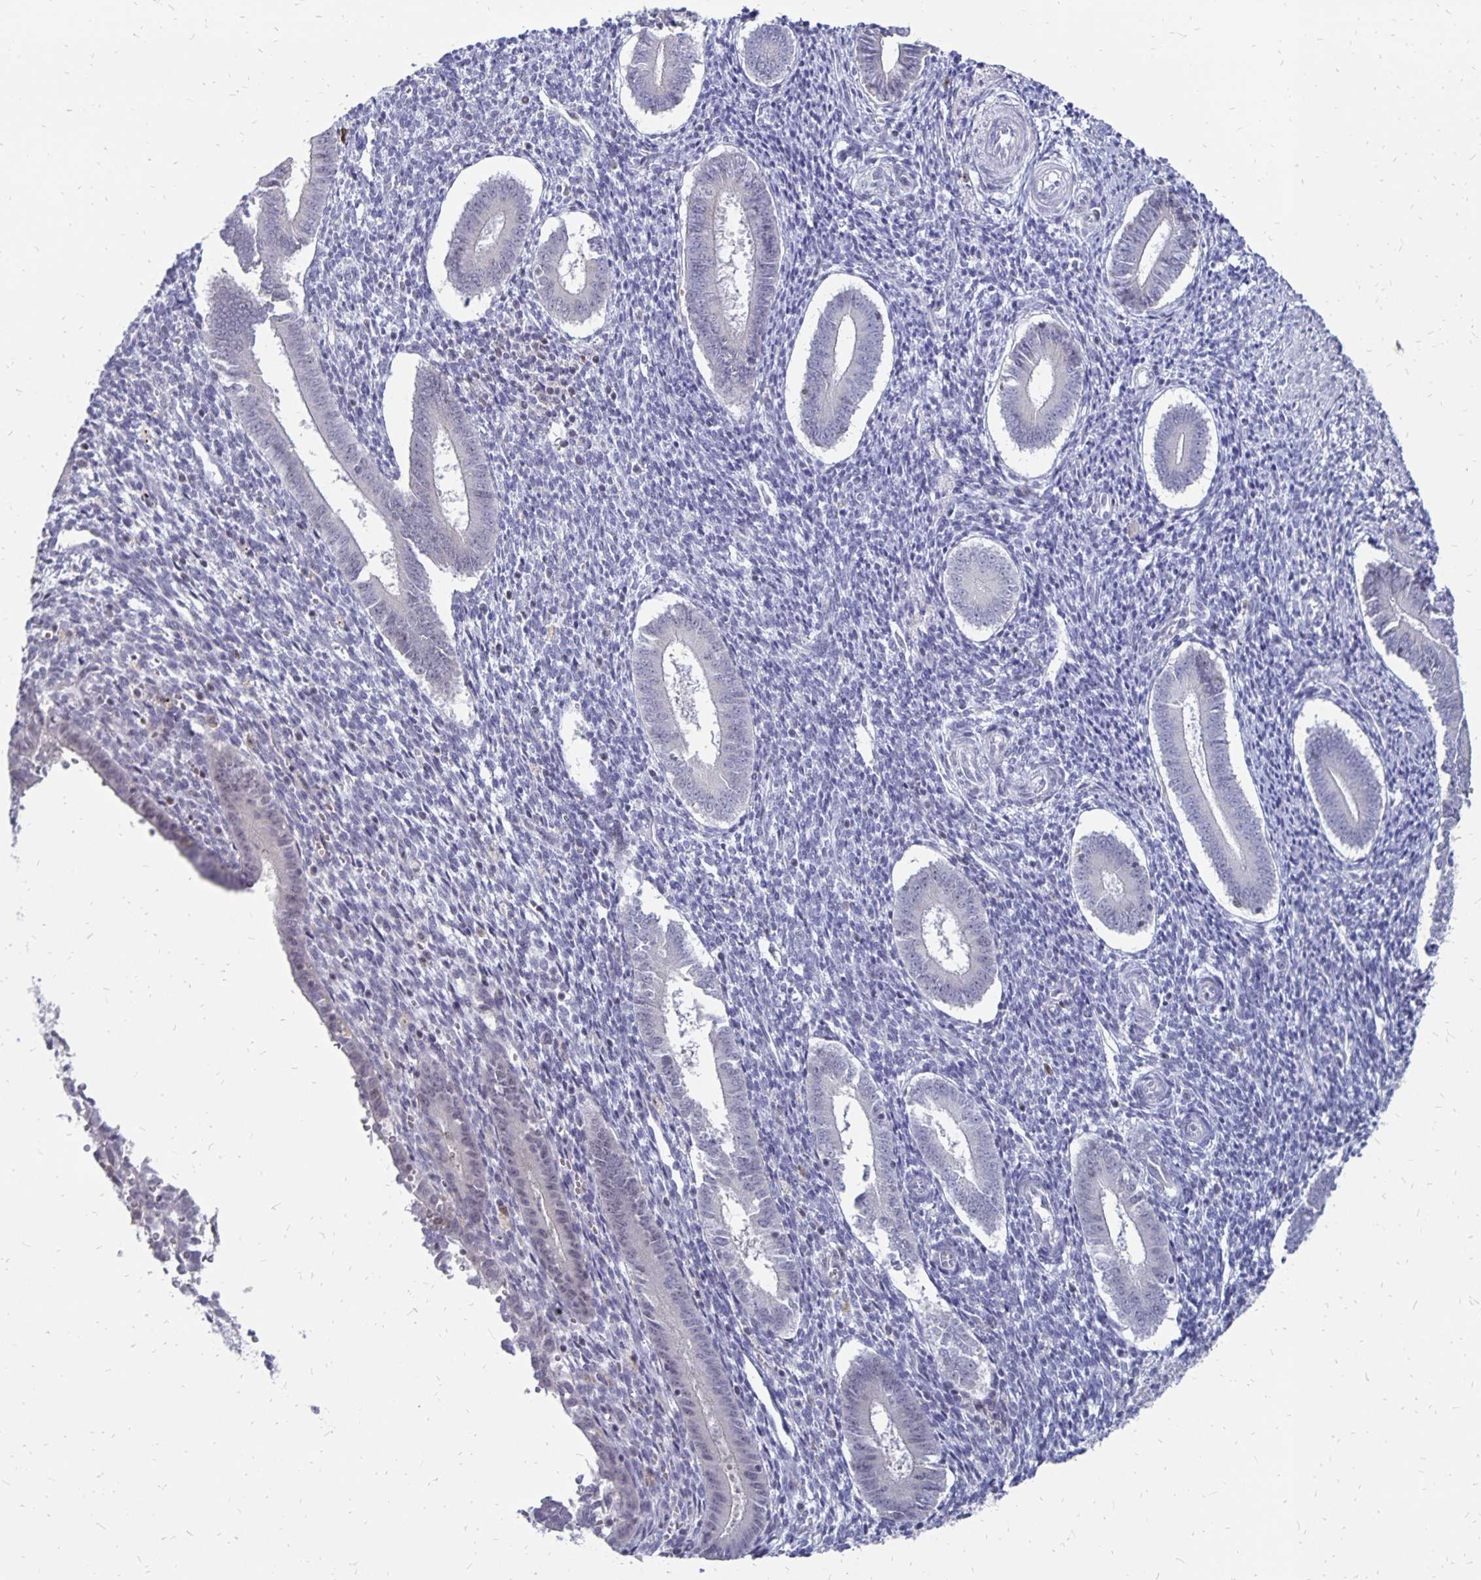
{"staining": {"intensity": "negative", "quantity": "none", "location": "none"}, "tissue": "endometrium", "cell_type": "Cells in endometrial stroma", "image_type": "normal", "snomed": [{"axis": "morphology", "description": "Normal tissue, NOS"}, {"axis": "topography", "description": "Endometrium"}], "caption": "Immunohistochemical staining of benign human endometrium demonstrates no significant expression in cells in endometrial stroma. (DAB (3,3'-diaminobenzidine) IHC, high magnification).", "gene": "DCK", "patient": {"sex": "female", "age": 25}}